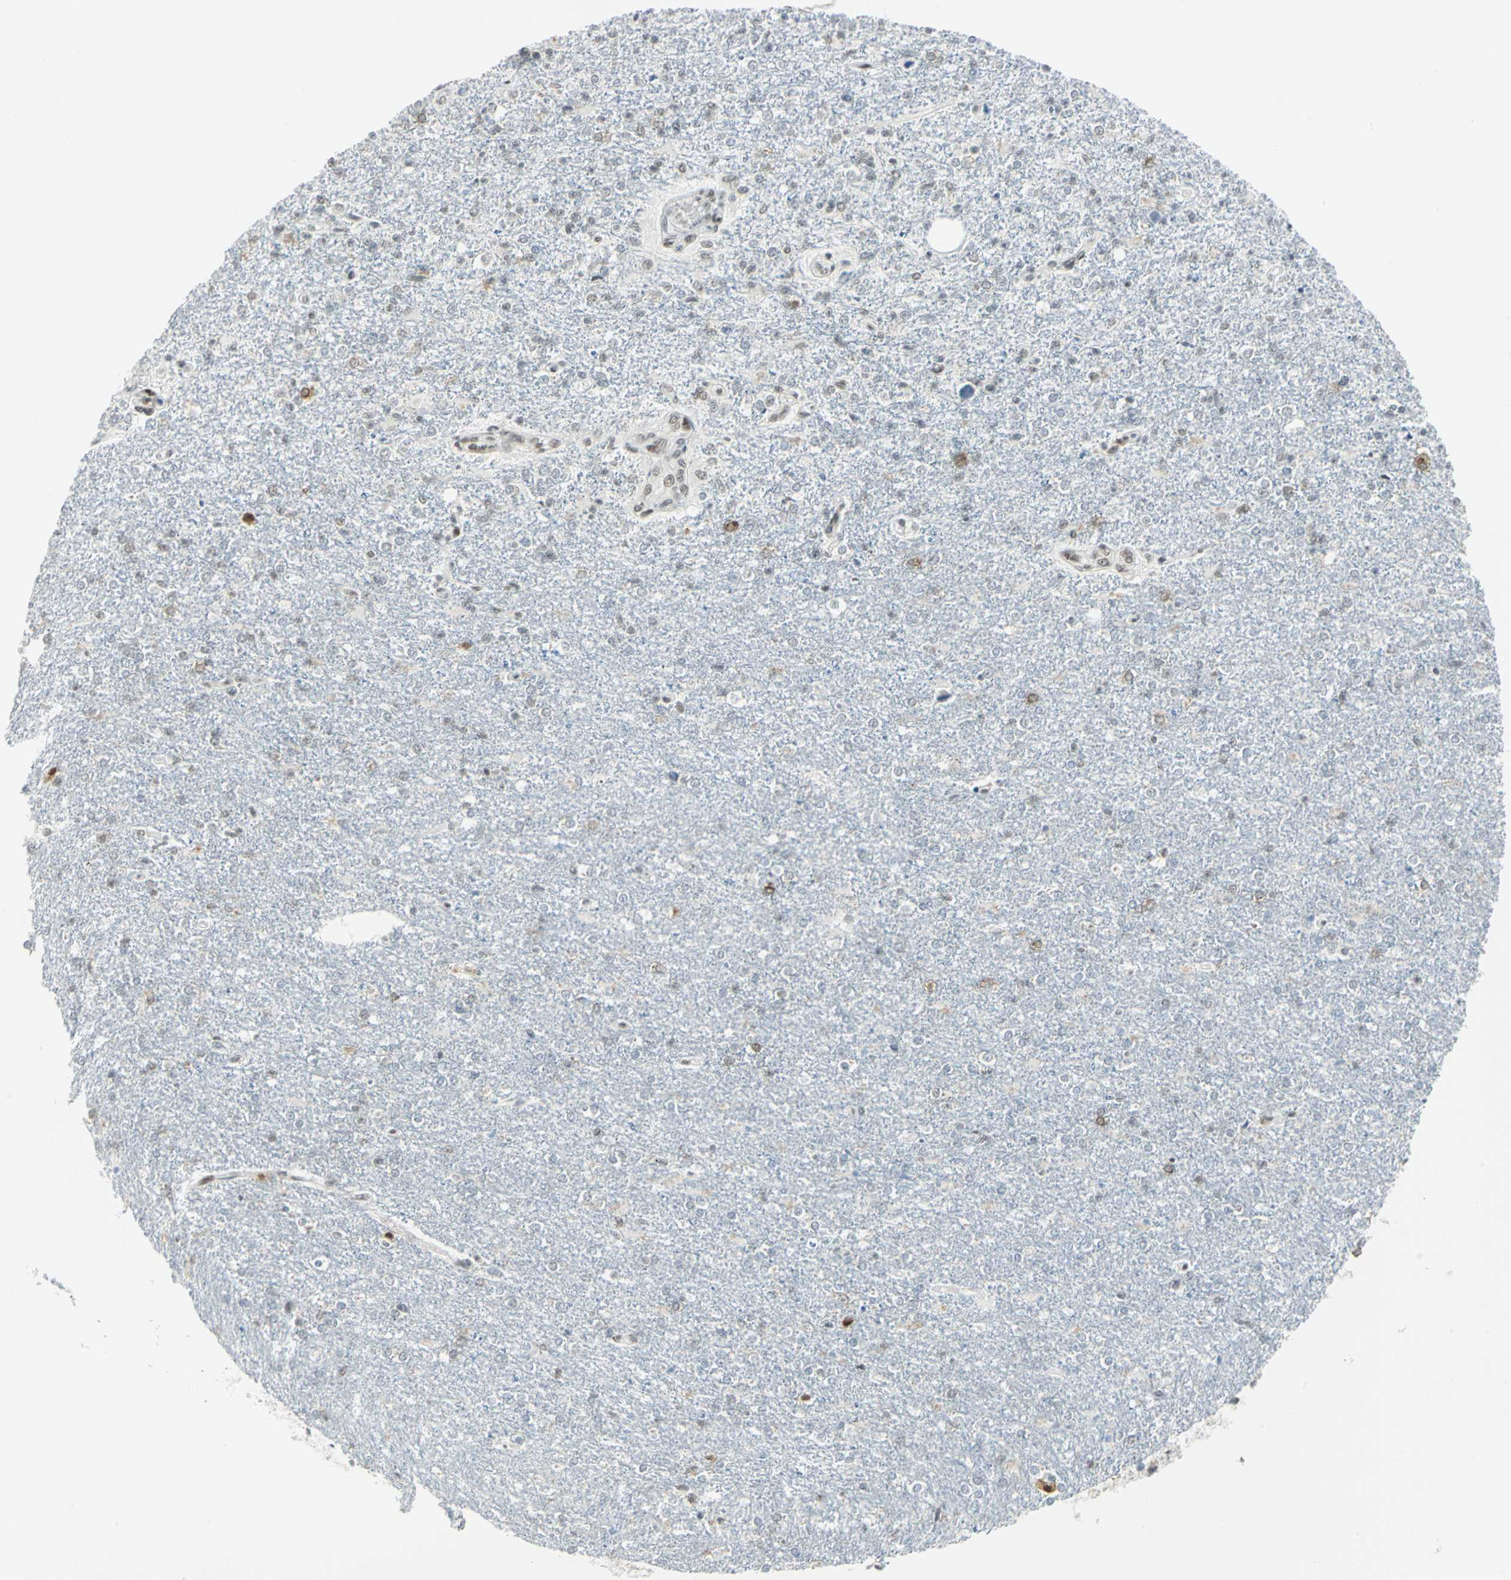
{"staining": {"intensity": "weak", "quantity": "<25%", "location": "nuclear"}, "tissue": "glioma", "cell_type": "Tumor cells", "image_type": "cancer", "snomed": [{"axis": "morphology", "description": "Glioma, malignant, High grade"}, {"axis": "topography", "description": "Cerebral cortex"}], "caption": "This is an immunohistochemistry (IHC) photomicrograph of high-grade glioma (malignant). There is no positivity in tumor cells.", "gene": "MTMR10", "patient": {"sex": "male", "age": 76}}